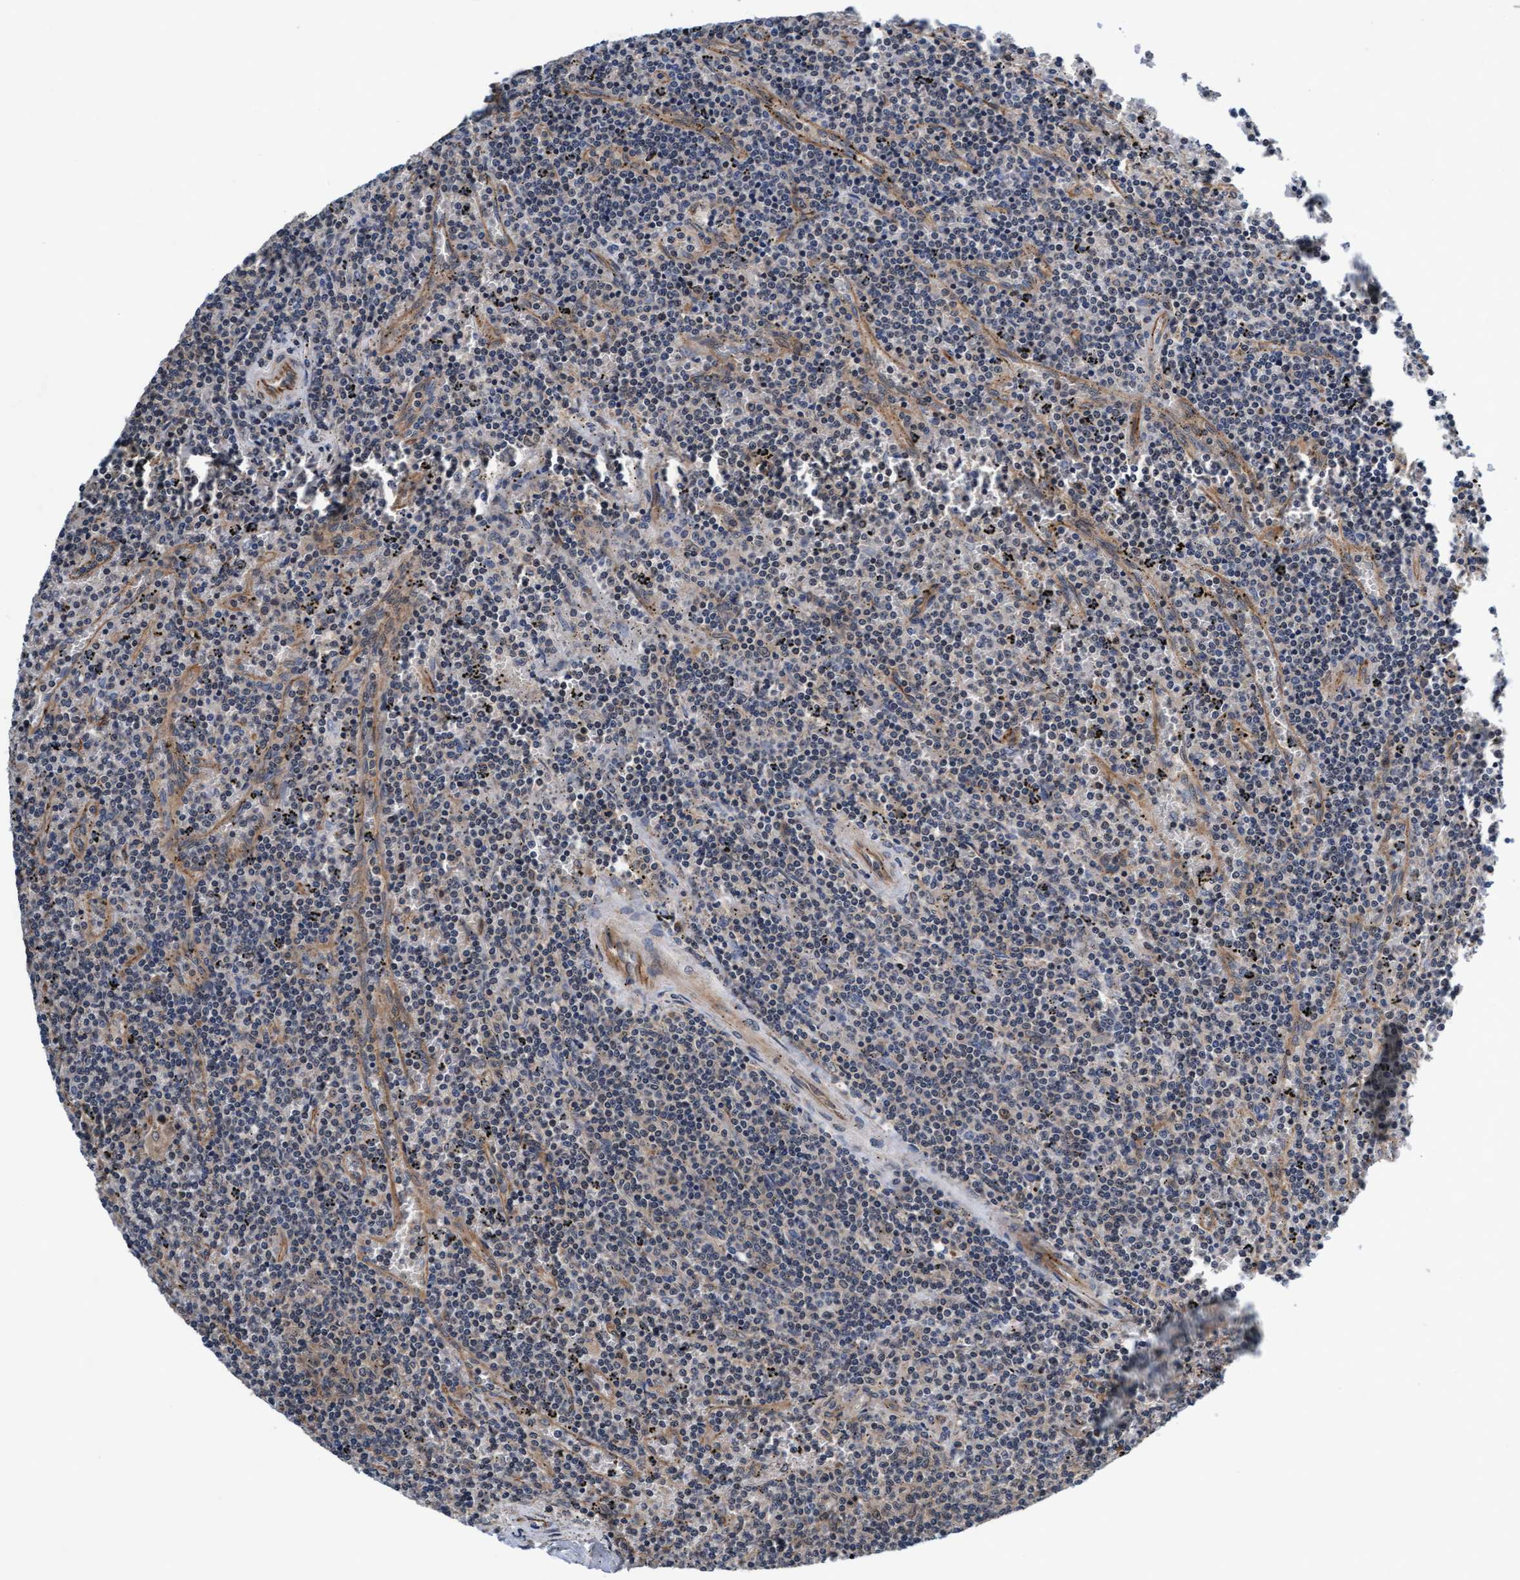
{"staining": {"intensity": "negative", "quantity": "none", "location": "none"}, "tissue": "lymphoma", "cell_type": "Tumor cells", "image_type": "cancer", "snomed": [{"axis": "morphology", "description": "Malignant lymphoma, non-Hodgkin's type, Low grade"}, {"axis": "topography", "description": "Spleen"}], "caption": "Protein analysis of lymphoma displays no significant staining in tumor cells.", "gene": "EFCAB13", "patient": {"sex": "female", "age": 50}}